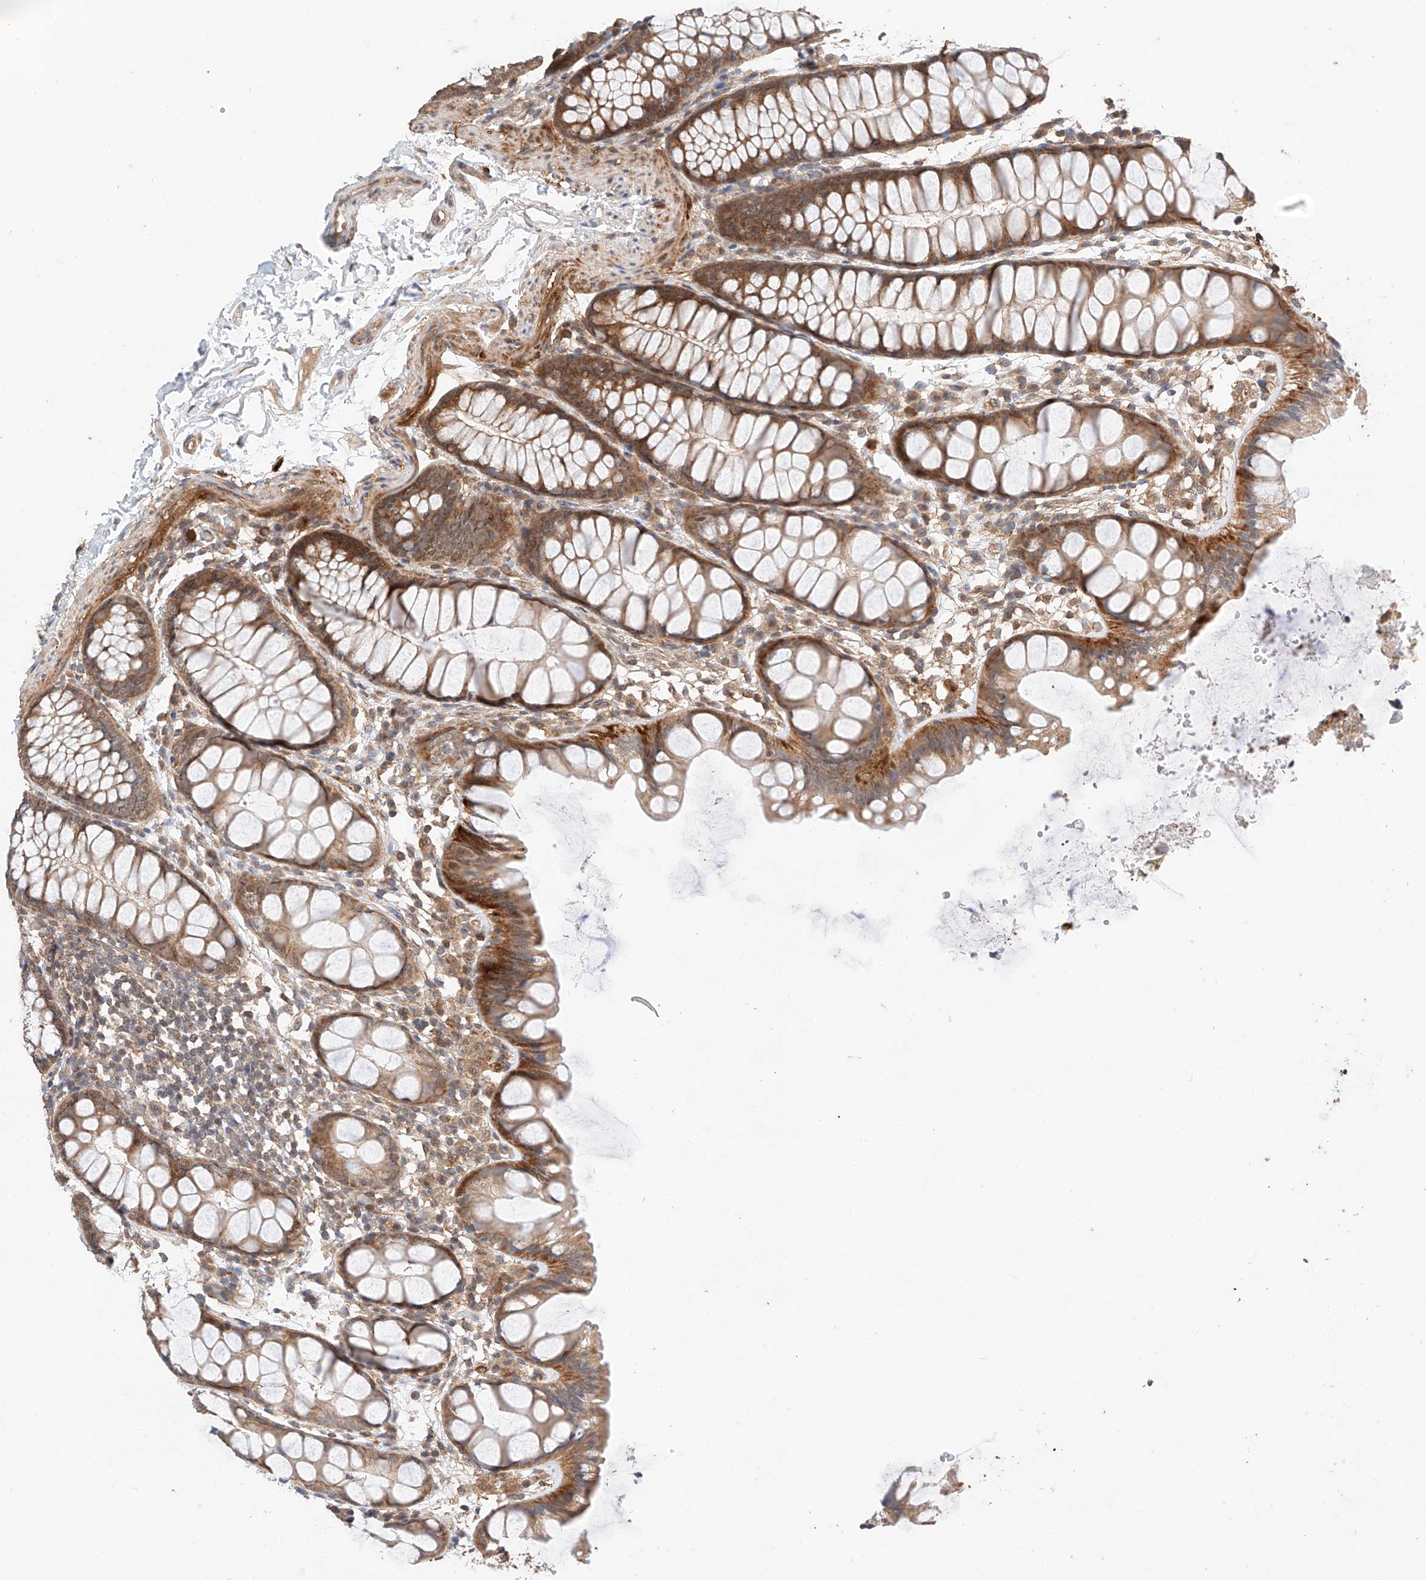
{"staining": {"intensity": "moderate", "quantity": ">75%", "location": "cytoplasmic/membranous"}, "tissue": "colon", "cell_type": "Endothelial cells", "image_type": "normal", "snomed": [{"axis": "morphology", "description": "Normal tissue, NOS"}, {"axis": "topography", "description": "Colon"}], "caption": "Protein staining of benign colon demonstrates moderate cytoplasmic/membranous staining in approximately >75% of endothelial cells. Using DAB (brown) and hematoxylin (blue) stains, captured at high magnification using brightfield microscopy.", "gene": "RAB23", "patient": {"sex": "male", "age": 47}}